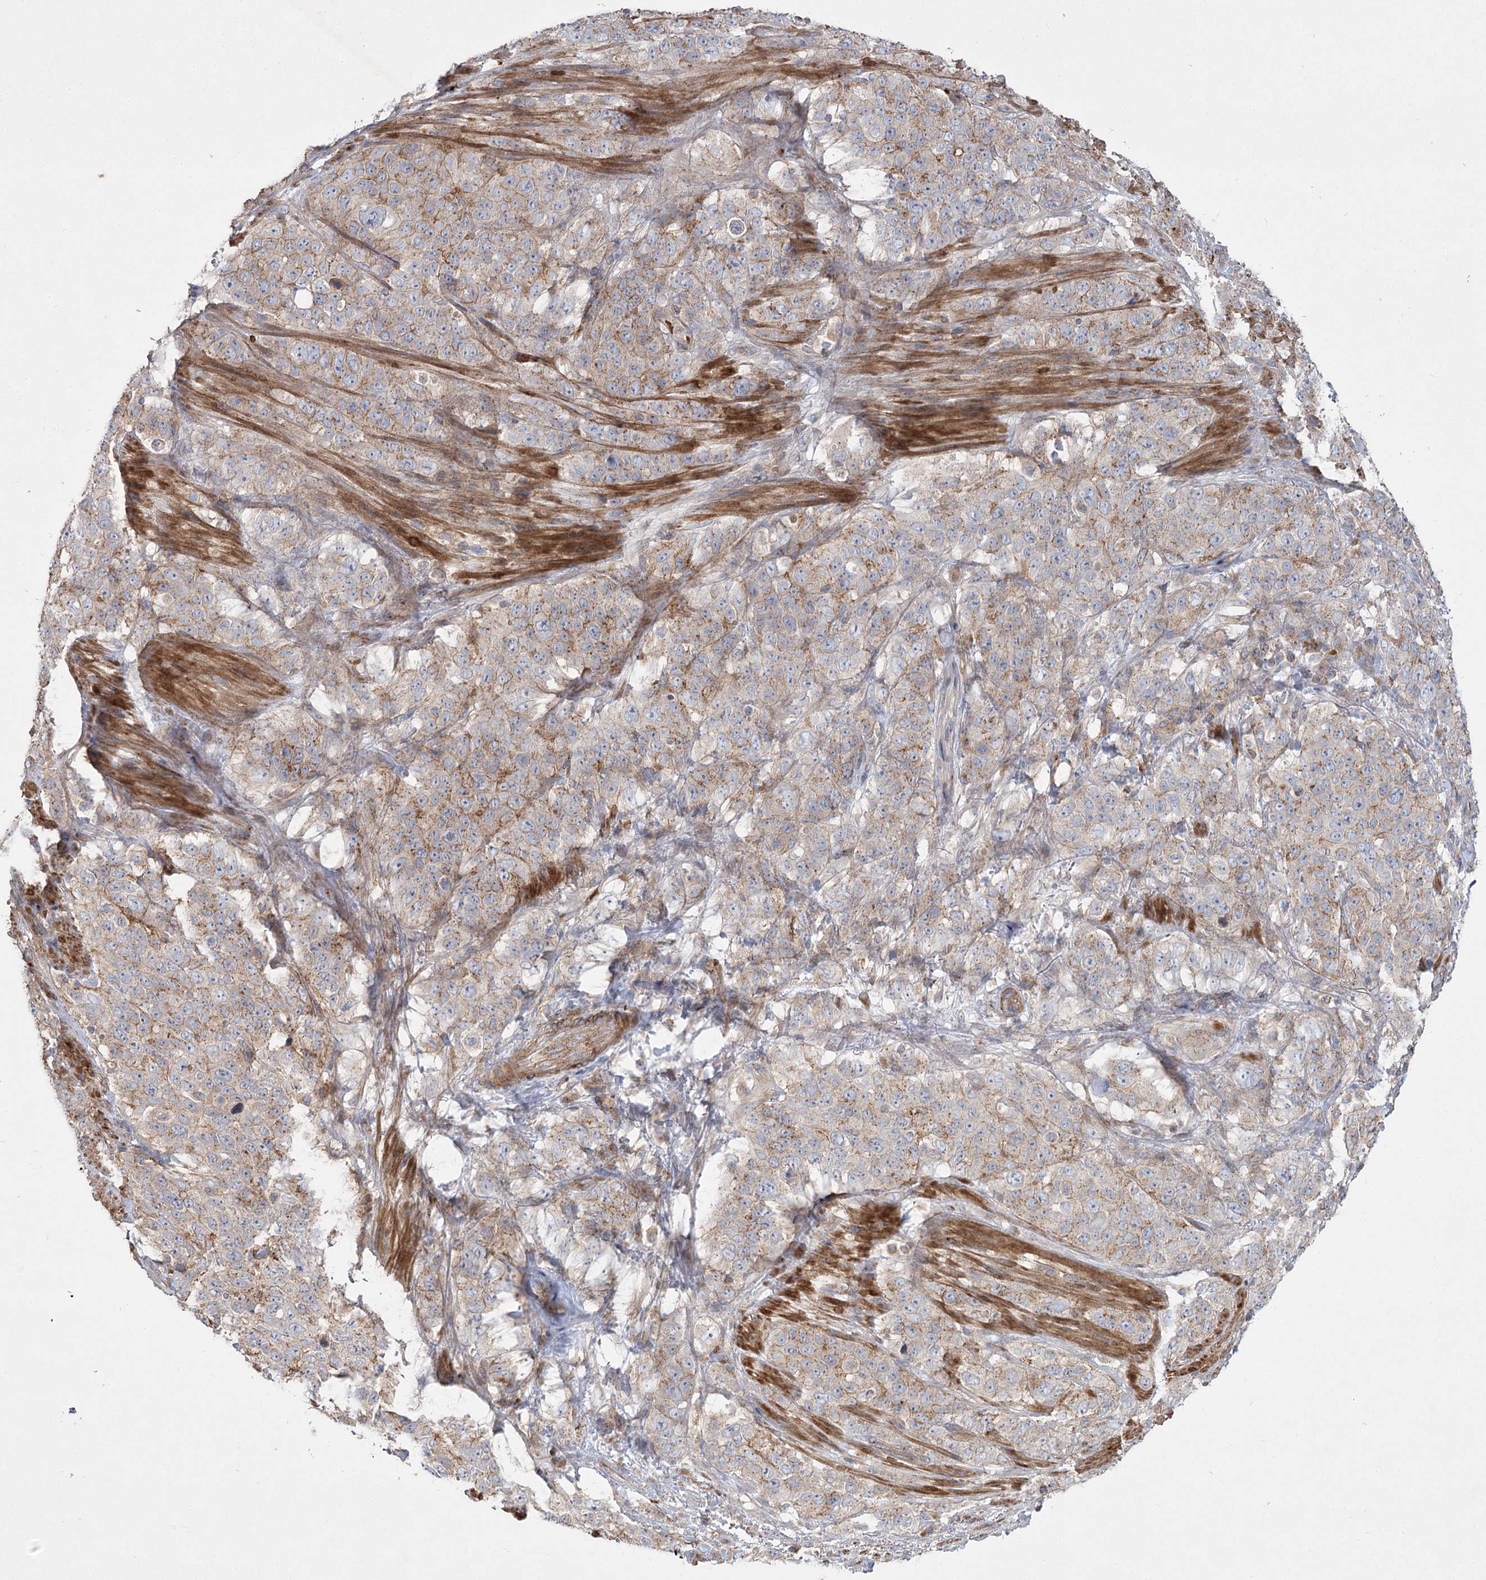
{"staining": {"intensity": "moderate", "quantity": "<25%", "location": "cytoplasmic/membranous"}, "tissue": "stomach cancer", "cell_type": "Tumor cells", "image_type": "cancer", "snomed": [{"axis": "morphology", "description": "Adenocarcinoma, NOS"}, {"axis": "topography", "description": "Stomach"}], "caption": "Immunohistochemistry (IHC) micrograph of neoplastic tissue: human stomach adenocarcinoma stained using immunohistochemistry exhibits low levels of moderate protein expression localized specifically in the cytoplasmic/membranous of tumor cells, appearing as a cytoplasmic/membranous brown color.", "gene": "KIAA0825", "patient": {"sex": "male", "age": 48}}